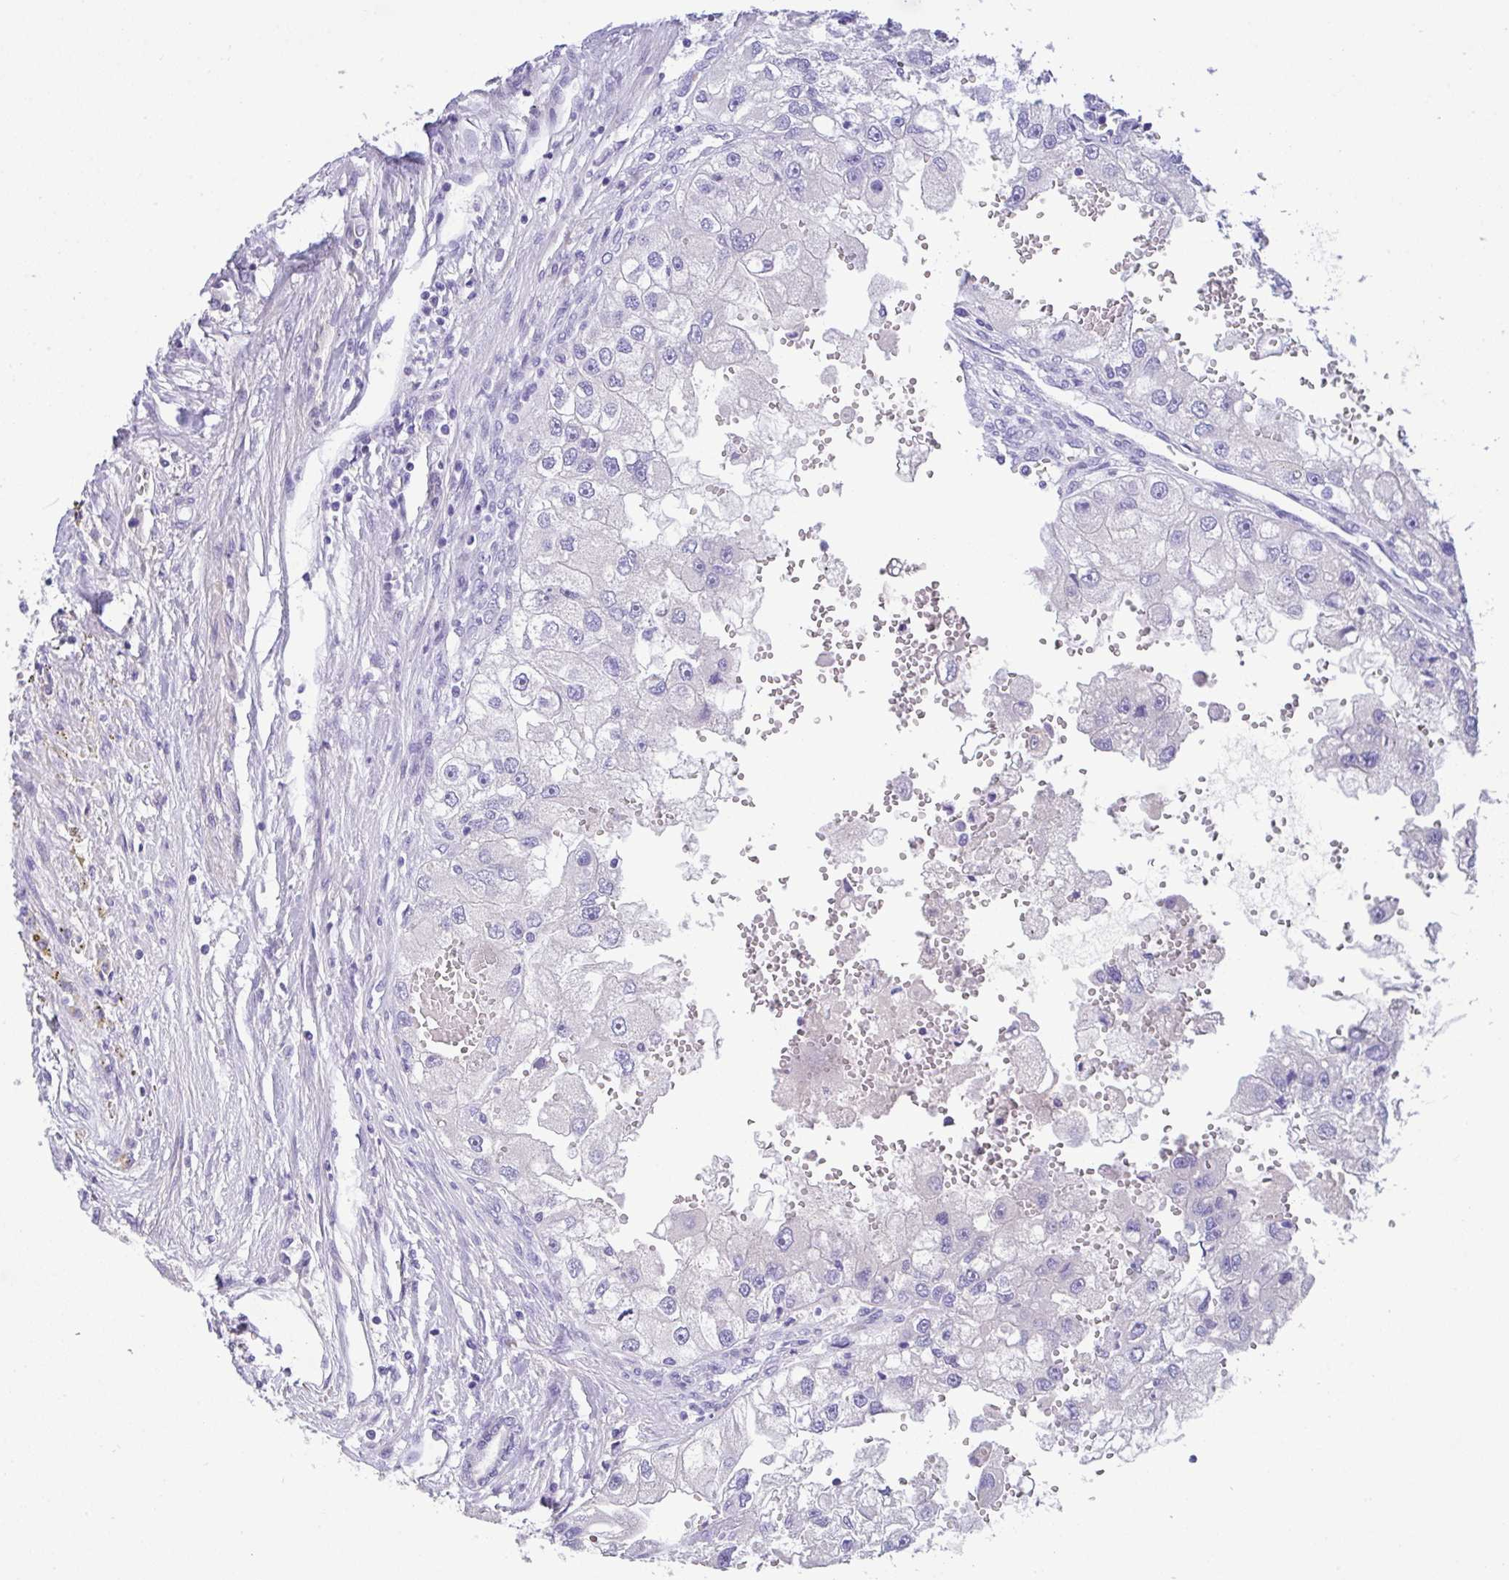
{"staining": {"intensity": "negative", "quantity": "none", "location": "none"}, "tissue": "renal cancer", "cell_type": "Tumor cells", "image_type": "cancer", "snomed": [{"axis": "morphology", "description": "Adenocarcinoma, NOS"}, {"axis": "topography", "description": "Kidney"}], "caption": "Immunohistochemistry (IHC) of renal cancer demonstrates no expression in tumor cells.", "gene": "FBXL20", "patient": {"sex": "male", "age": 63}}